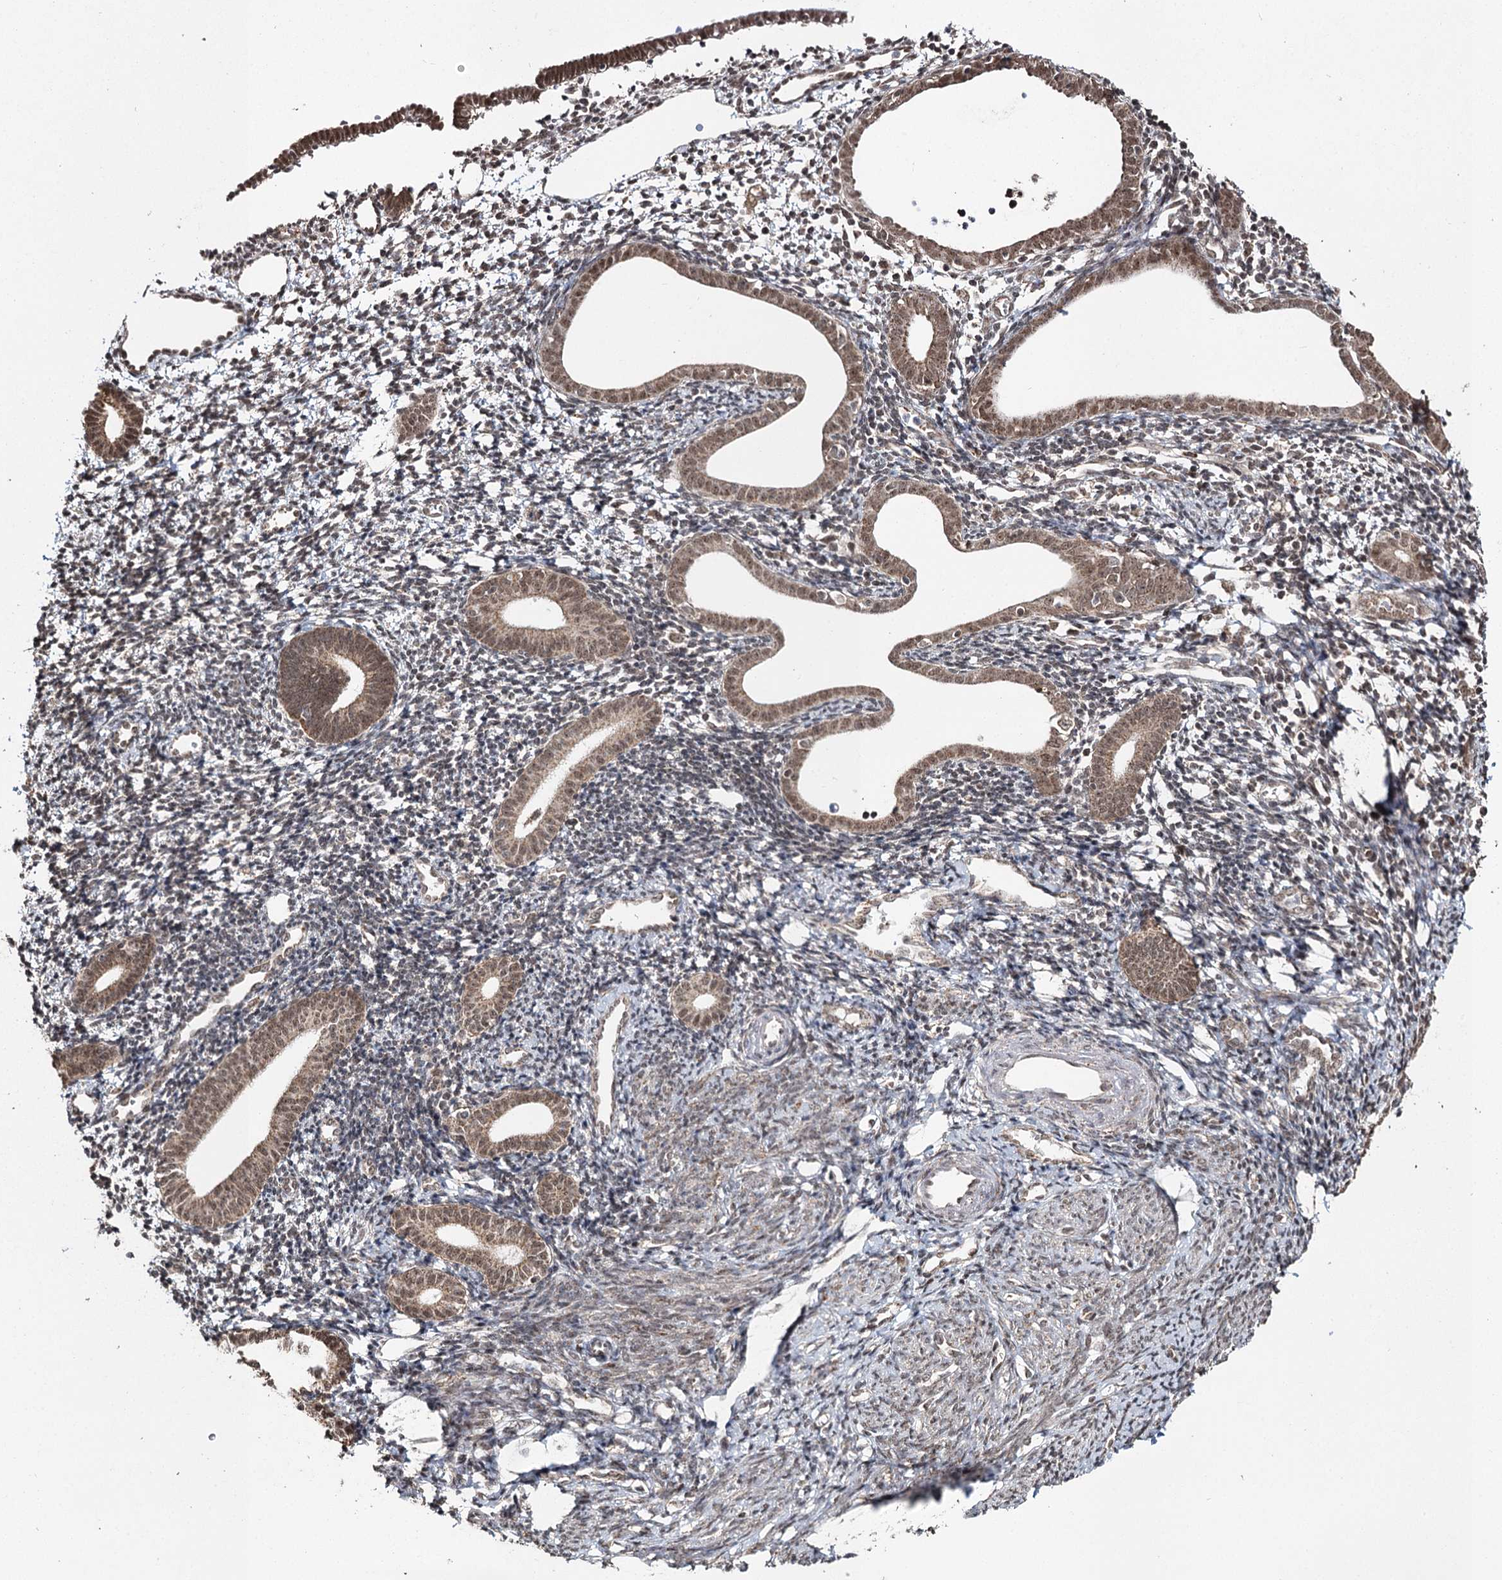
{"staining": {"intensity": "moderate", "quantity": "<25%", "location": "cytoplasmic/membranous,nuclear"}, "tissue": "endometrium", "cell_type": "Cells in endometrial stroma", "image_type": "normal", "snomed": [{"axis": "morphology", "description": "Normal tissue, NOS"}, {"axis": "topography", "description": "Endometrium"}], "caption": "Moderate cytoplasmic/membranous,nuclear protein staining is appreciated in approximately <25% of cells in endometrial stroma in endometrium. Using DAB (brown) and hematoxylin (blue) stains, captured at high magnification using brightfield microscopy.", "gene": "PDHX", "patient": {"sex": "female", "age": 56}}